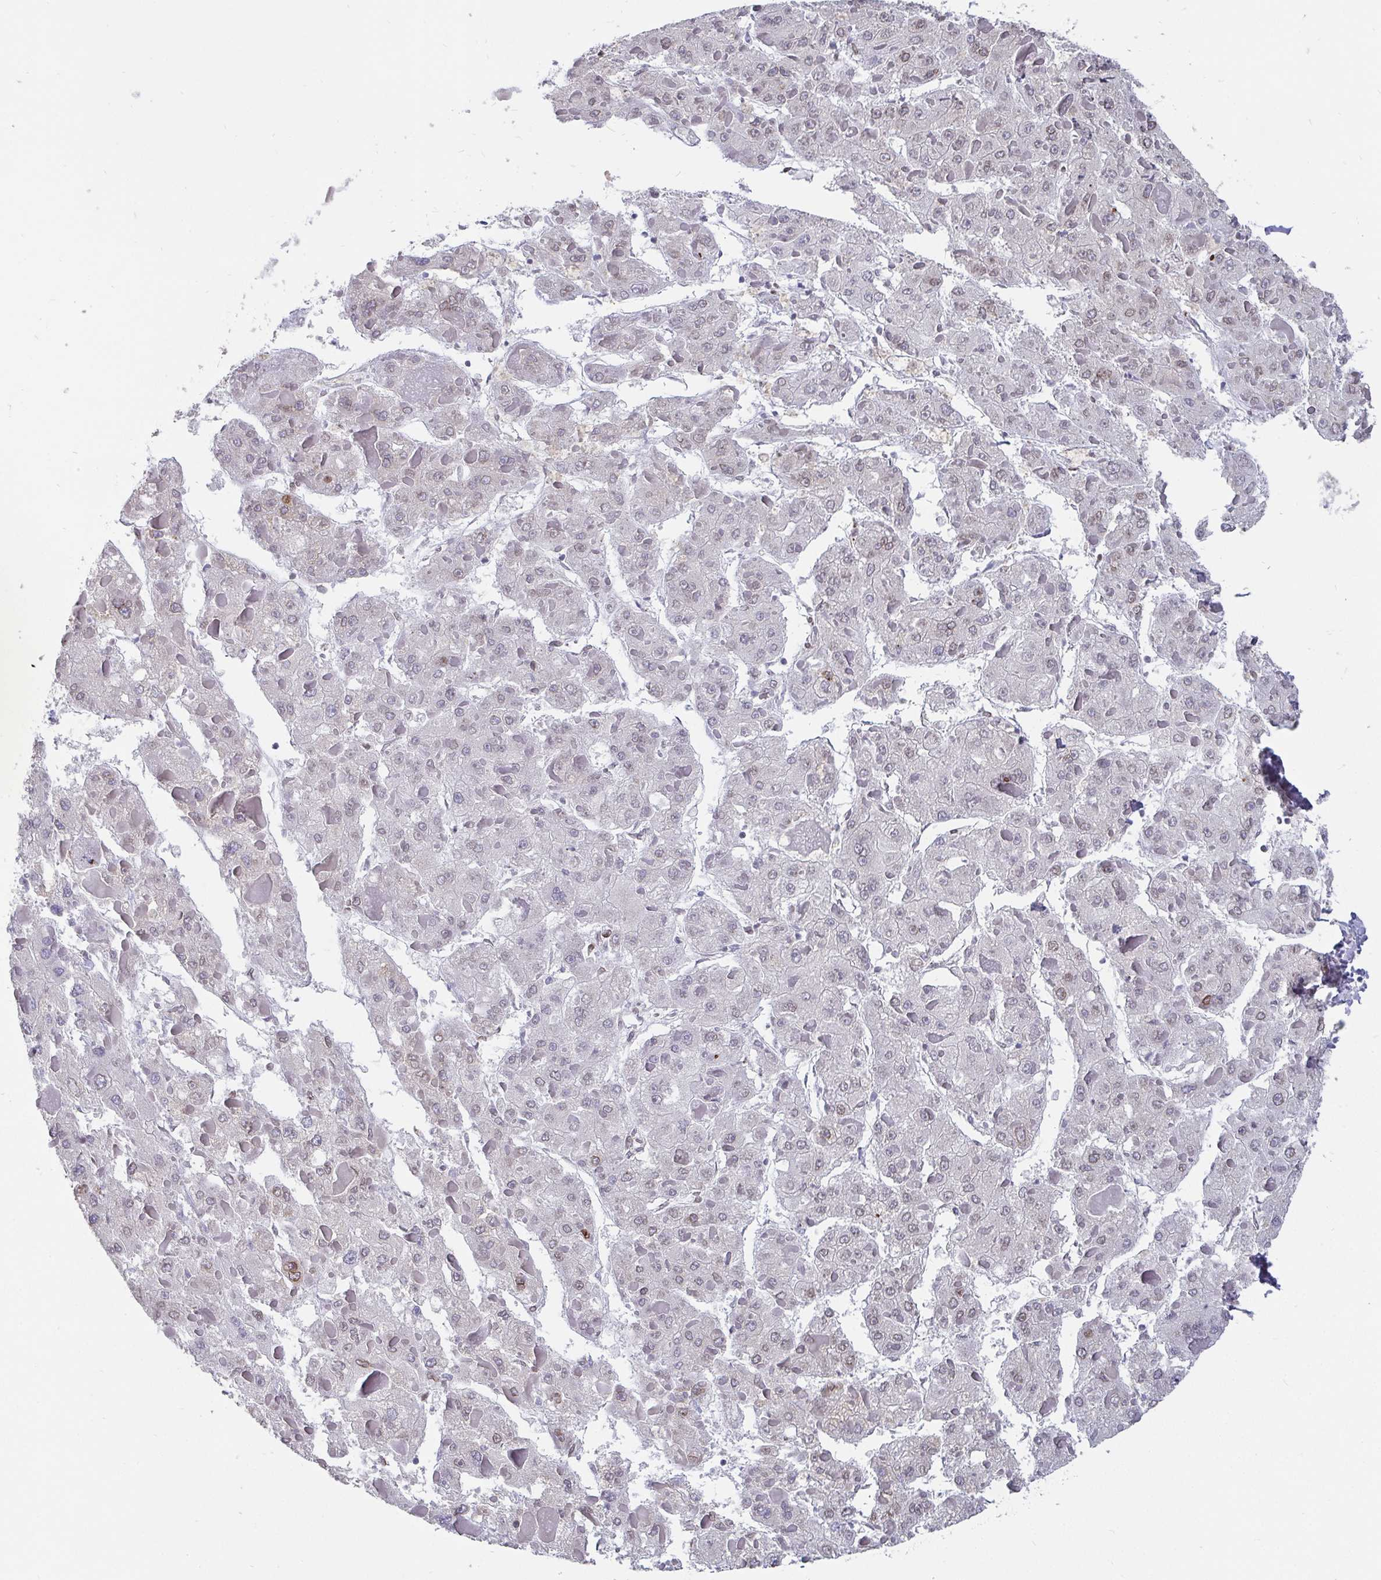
{"staining": {"intensity": "weak", "quantity": "<25%", "location": "cytoplasmic/membranous,nuclear"}, "tissue": "liver cancer", "cell_type": "Tumor cells", "image_type": "cancer", "snomed": [{"axis": "morphology", "description": "Carcinoma, Hepatocellular, NOS"}, {"axis": "topography", "description": "Liver"}], "caption": "Immunohistochemistry (IHC) photomicrograph of neoplastic tissue: human liver cancer (hepatocellular carcinoma) stained with DAB exhibits no significant protein positivity in tumor cells. (Stains: DAB IHC with hematoxylin counter stain, Microscopy: brightfield microscopy at high magnification).", "gene": "EMD", "patient": {"sex": "female", "age": 73}}